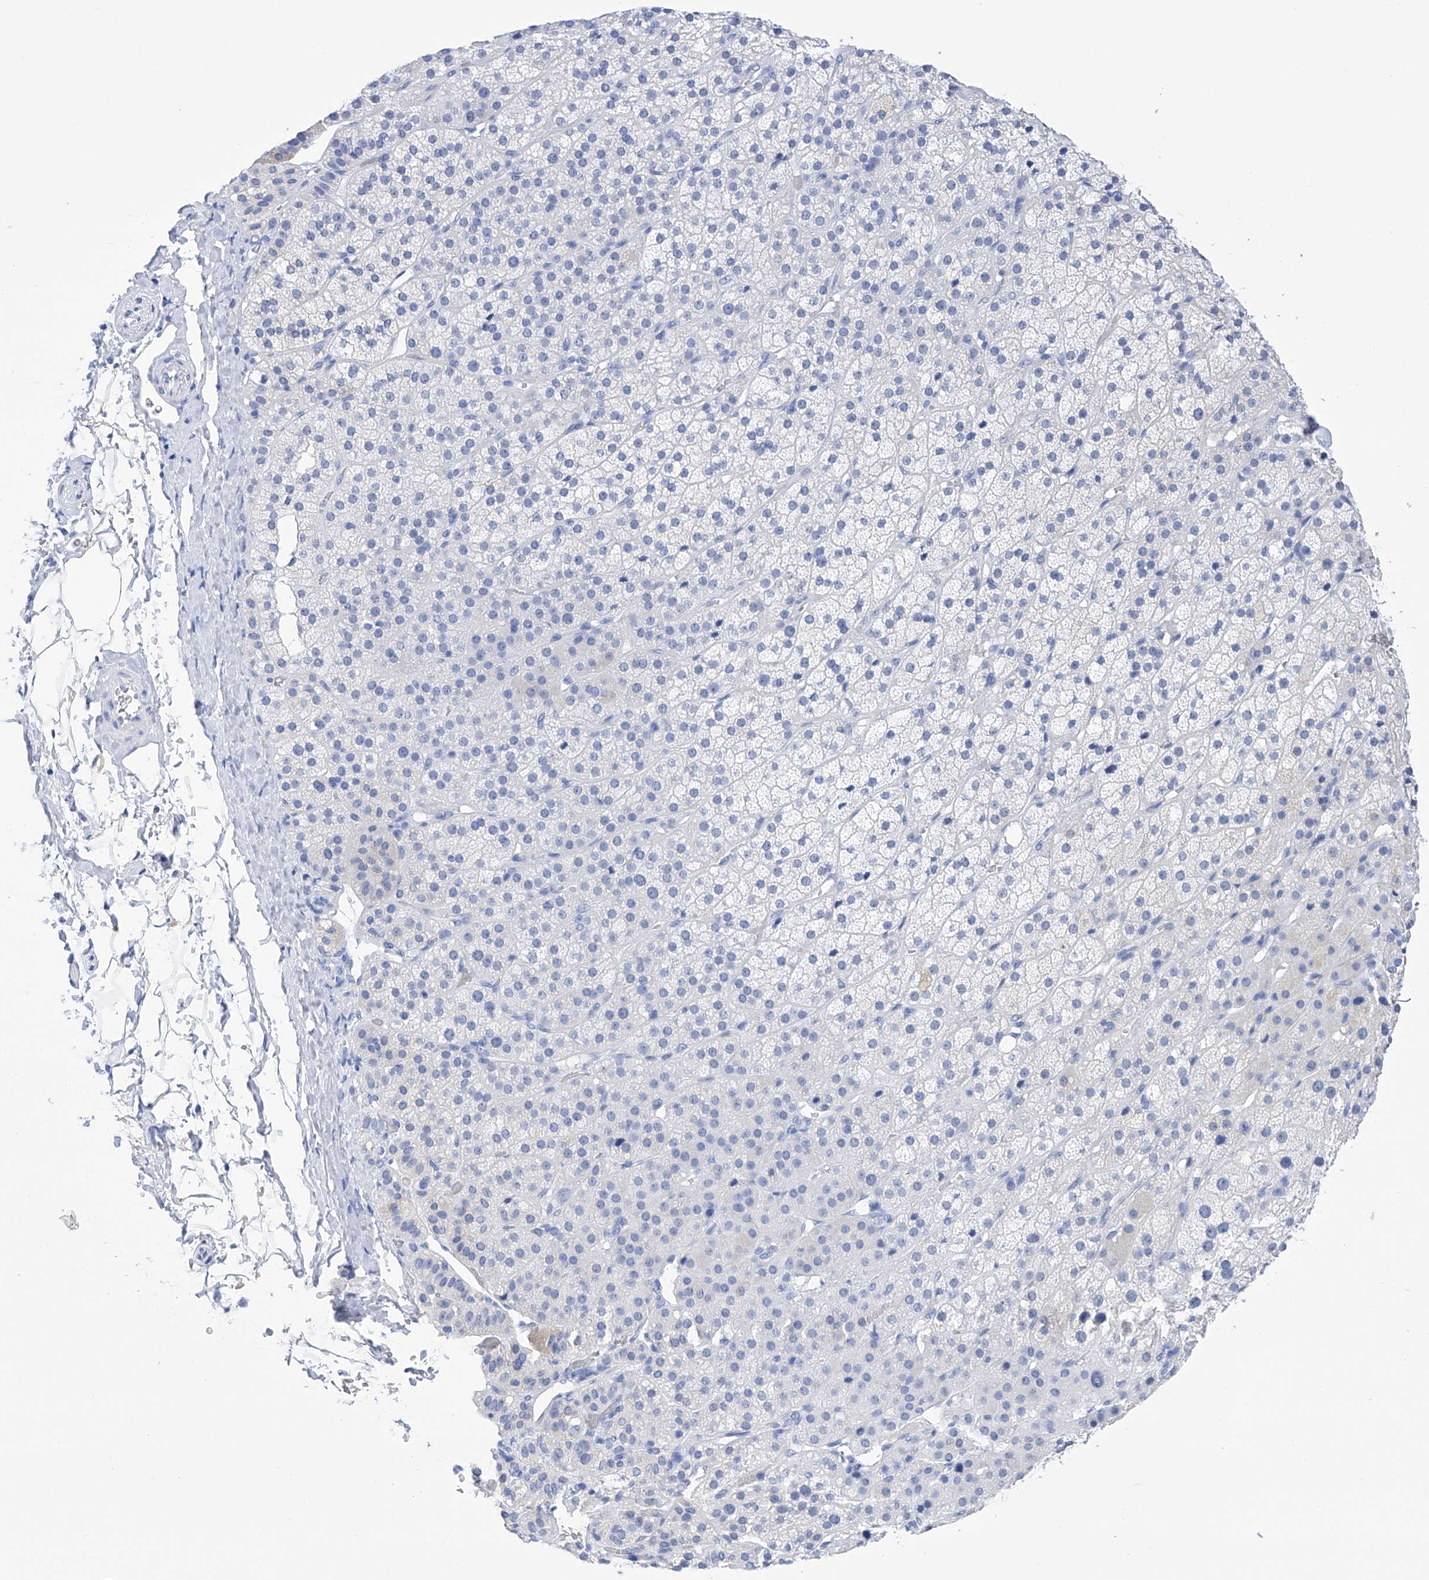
{"staining": {"intensity": "negative", "quantity": "none", "location": "none"}, "tissue": "adrenal gland", "cell_type": "Glandular cells", "image_type": "normal", "snomed": [{"axis": "morphology", "description": "Normal tissue, NOS"}, {"axis": "topography", "description": "Adrenal gland"}], "caption": "Glandular cells are negative for brown protein staining in unremarkable adrenal gland. The staining was performed using DAB (3,3'-diaminobenzidine) to visualize the protein expression in brown, while the nuclei were stained in blue with hematoxylin (Magnification: 20x).", "gene": "FLG", "patient": {"sex": "female", "age": 57}}